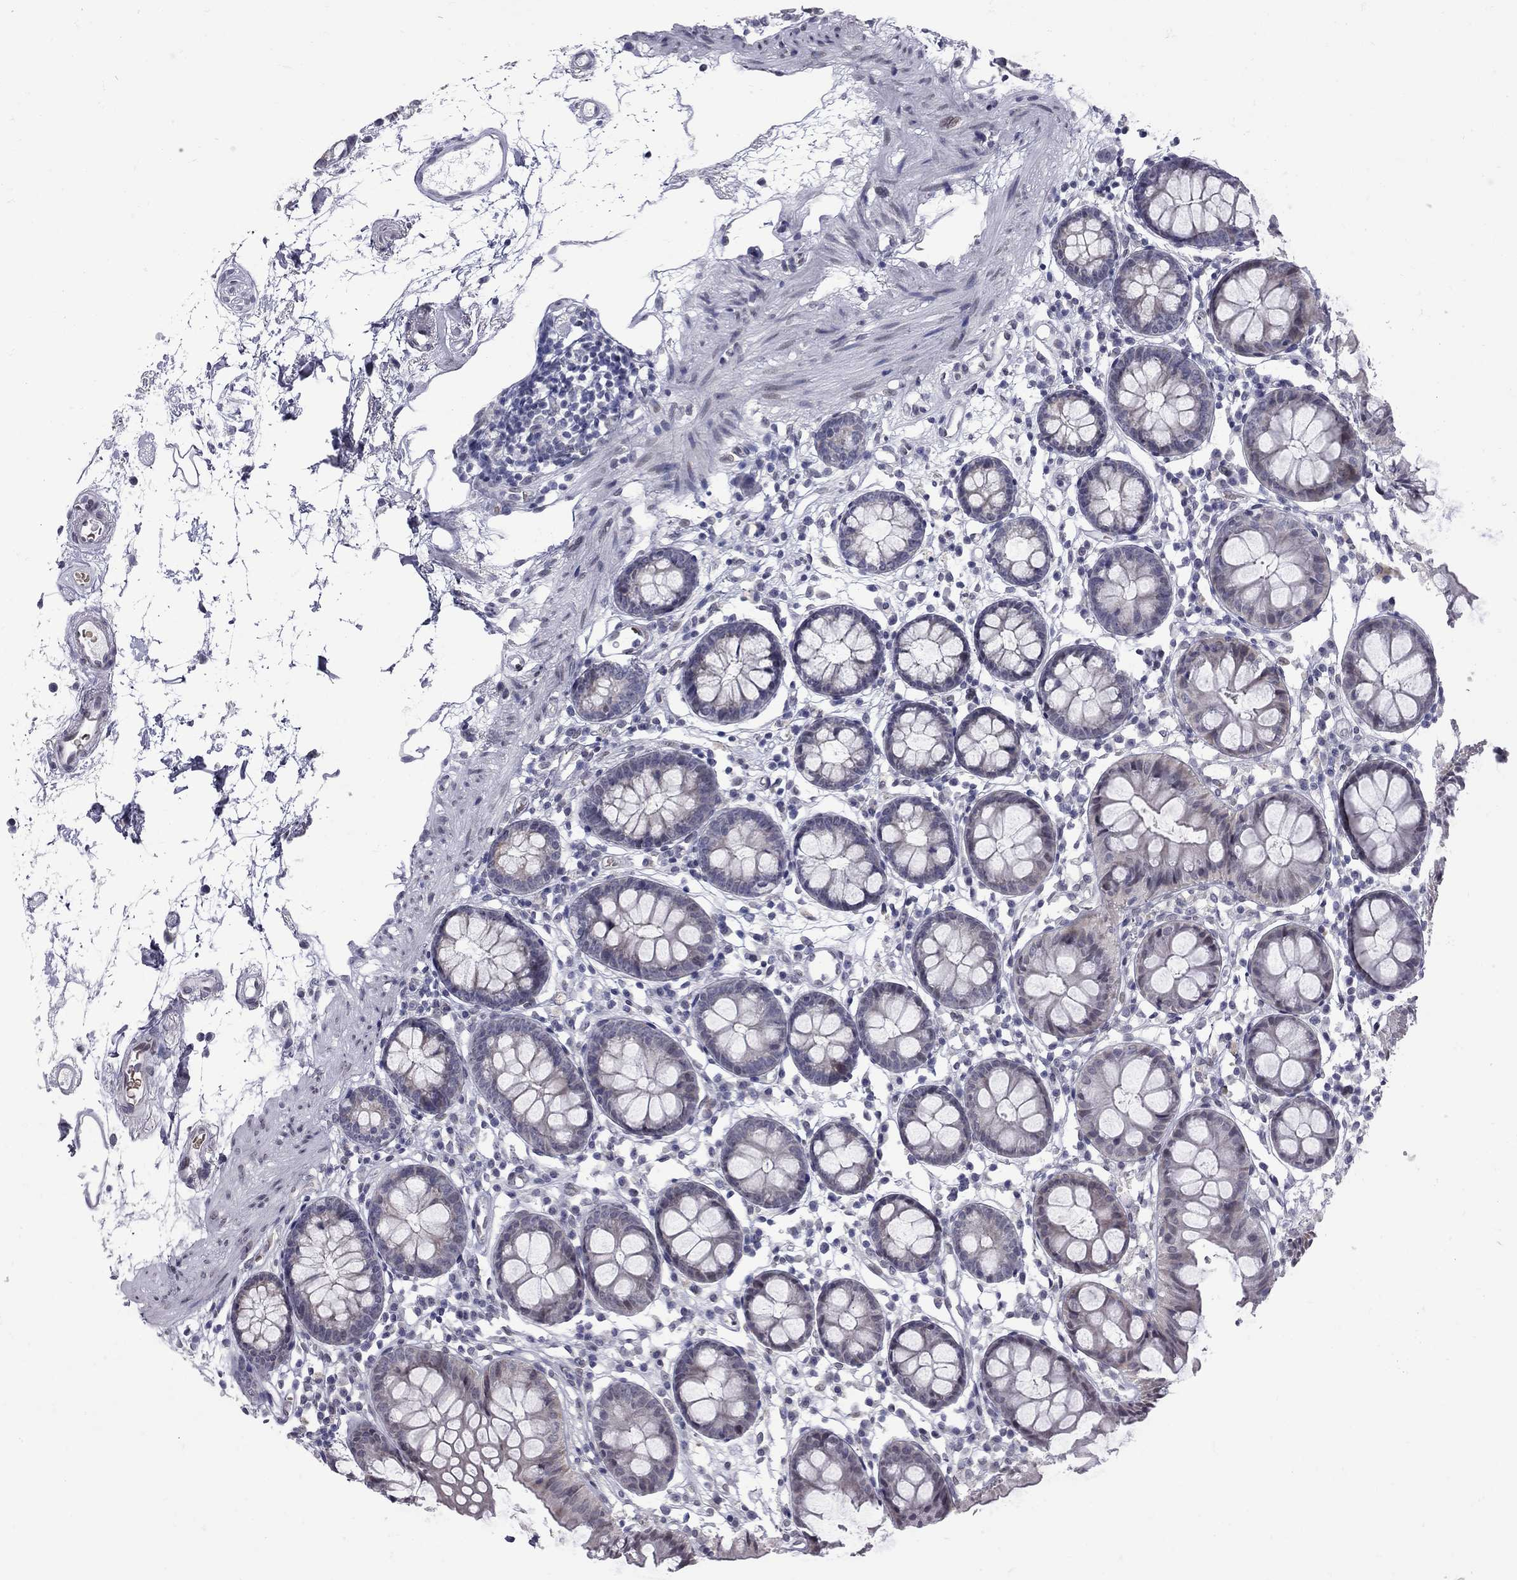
{"staining": {"intensity": "negative", "quantity": "none", "location": "none"}, "tissue": "colon", "cell_type": "Endothelial cells", "image_type": "normal", "snomed": [{"axis": "morphology", "description": "Normal tissue, NOS"}, {"axis": "topography", "description": "Colon"}], "caption": "Endothelial cells show no significant expression in unremarkable colon. (DAB IHC with hematoxylin counter stain).", "gene": "CLTCL1", "patient": {"sex": "female", "age": 84}}